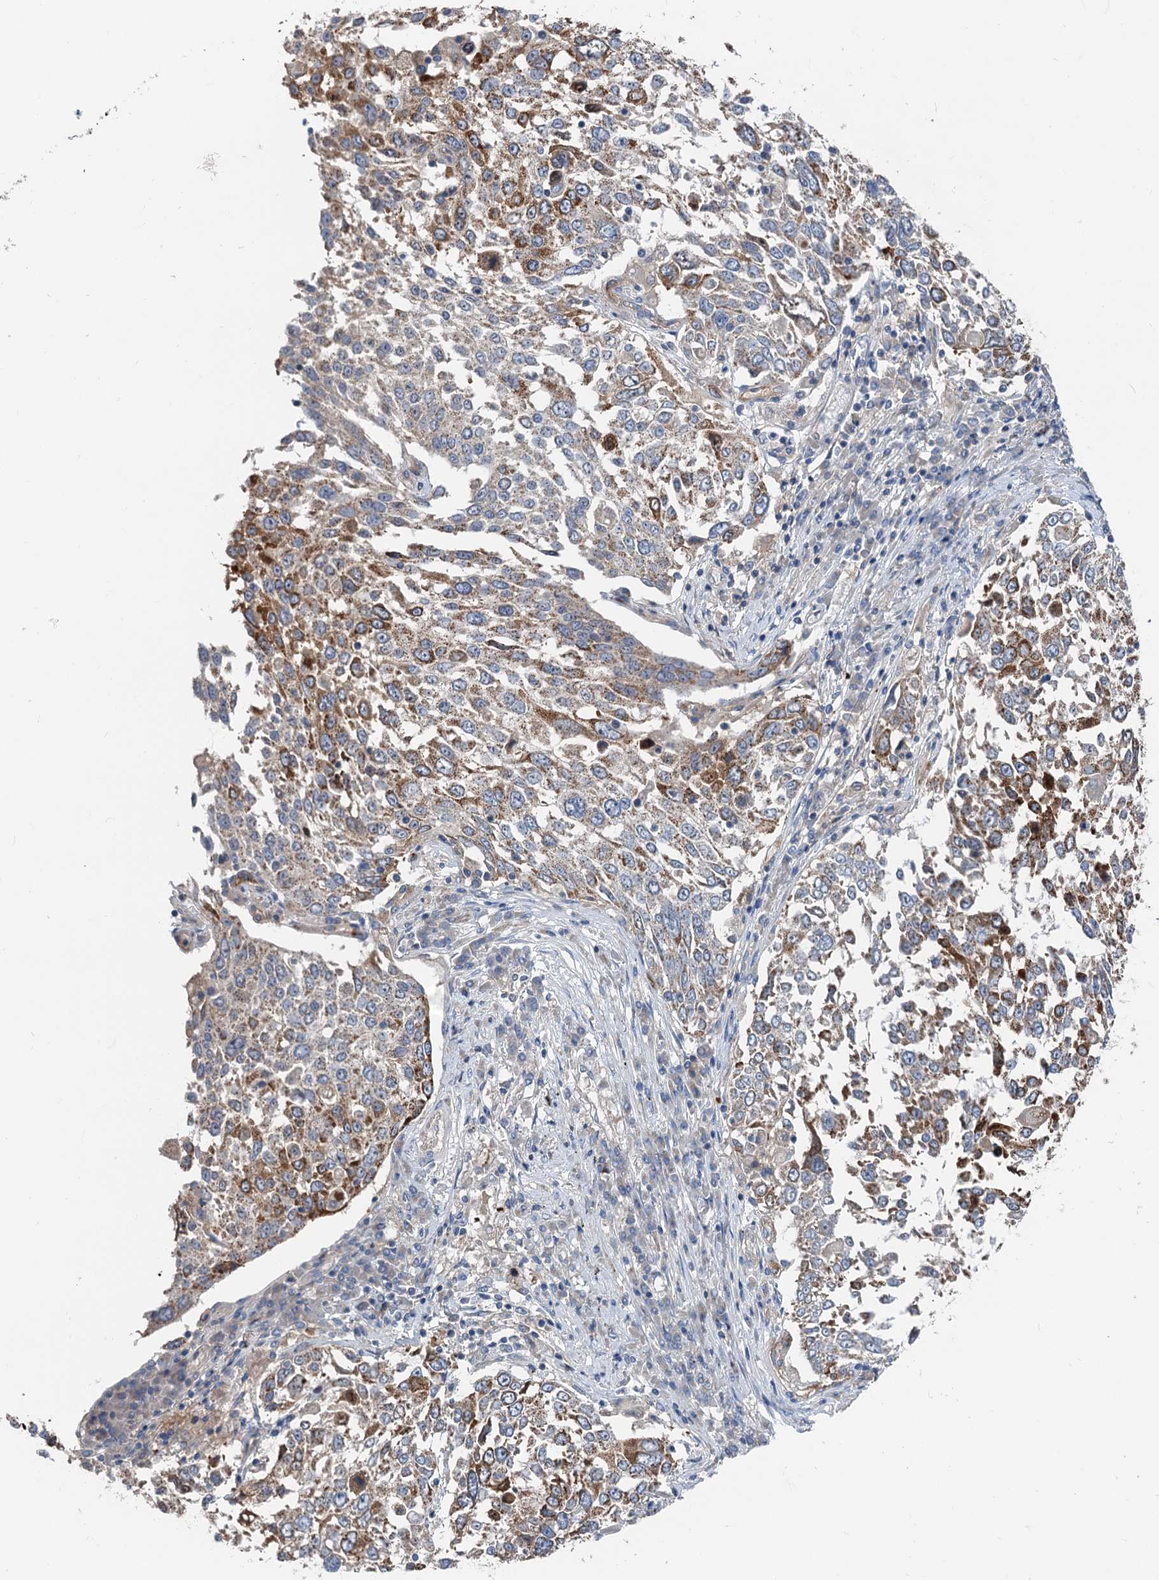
{"staining": {"intensity": "moderate", "quantity": "25%-75%", "location": "cytoplasmic/membranous"}, "tissue": "lung cancer", "cell_type": "Tumor cells", "image_type": "cancer", "snomed": [{"axis": "morphology", "description": "Squamous cell carcinoma, NOS"}, {"axis": "topography", "description": "Lung"}], "caption": "Lung cancer (squamous cell carcinoma) tissue demonstrates moderate cytoplasmic/membranous positivity in about 25%-75% of tumor cells, visualized by immunohistochemistry. The staining is performed using DAB (3,3'-diaminobenzidine) brown chromogen to label protein expression. The nuclei are counter-stained blue using hematoxylin.", "gene": "ANKRD26", "patient": {"sex": "male", "age": 65}}